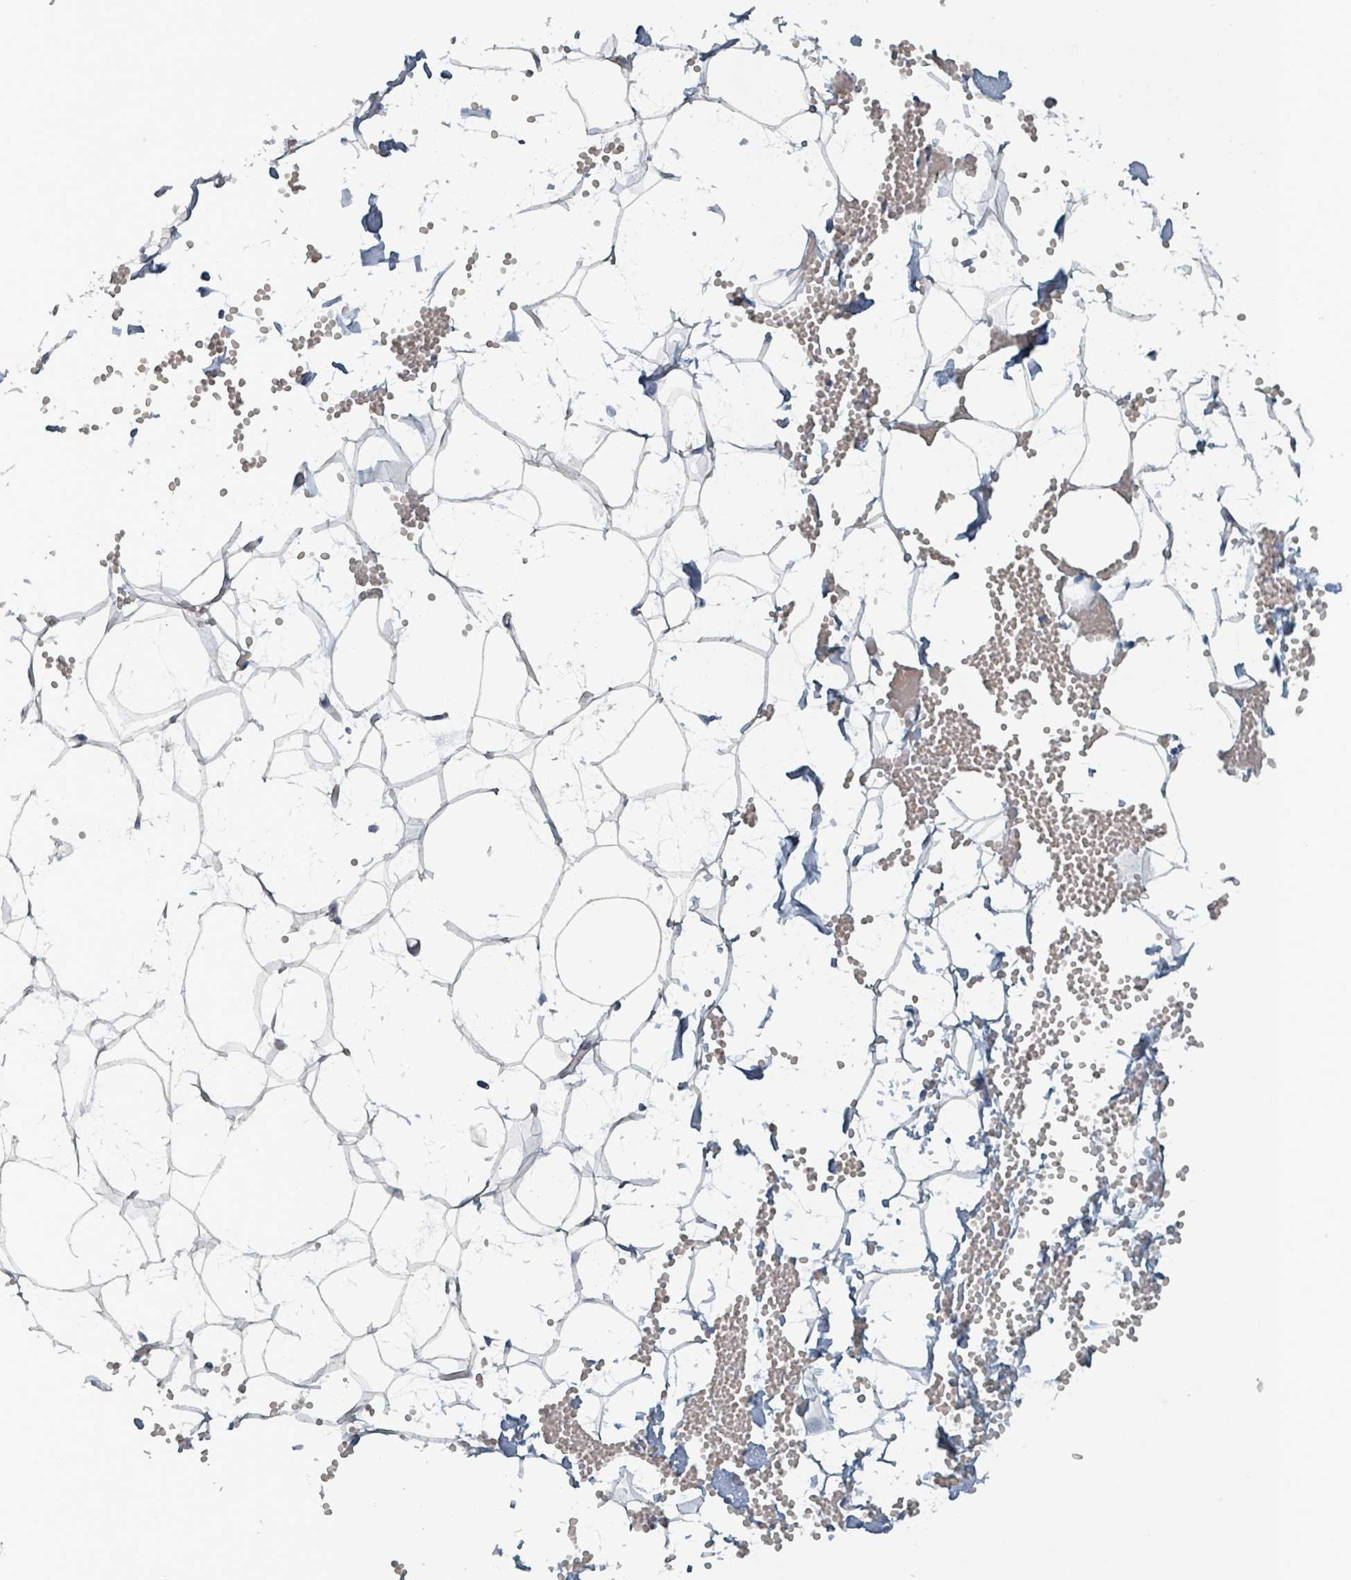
{"staining": {"intensity": "negative", "quantity": "none", "location": "none"}, "tissue": "adipose tissue", "cell_type": "Adipocytes", "image_type": "normal", "snomed": [{"axis": "morphology", "description": "Normal tissue, NOS"}, {"axis": "topography", "description": "Breast"}], "caption": "IHC of unremarkable human adipose tissue exhibits no positivity in adipocytes. The staining is performed using DAB brown chromogen with nuclei counter-stained in using hematoxylin.", "gene": "HEATR5A", "patient": {"sex": "female", "age": 23}}